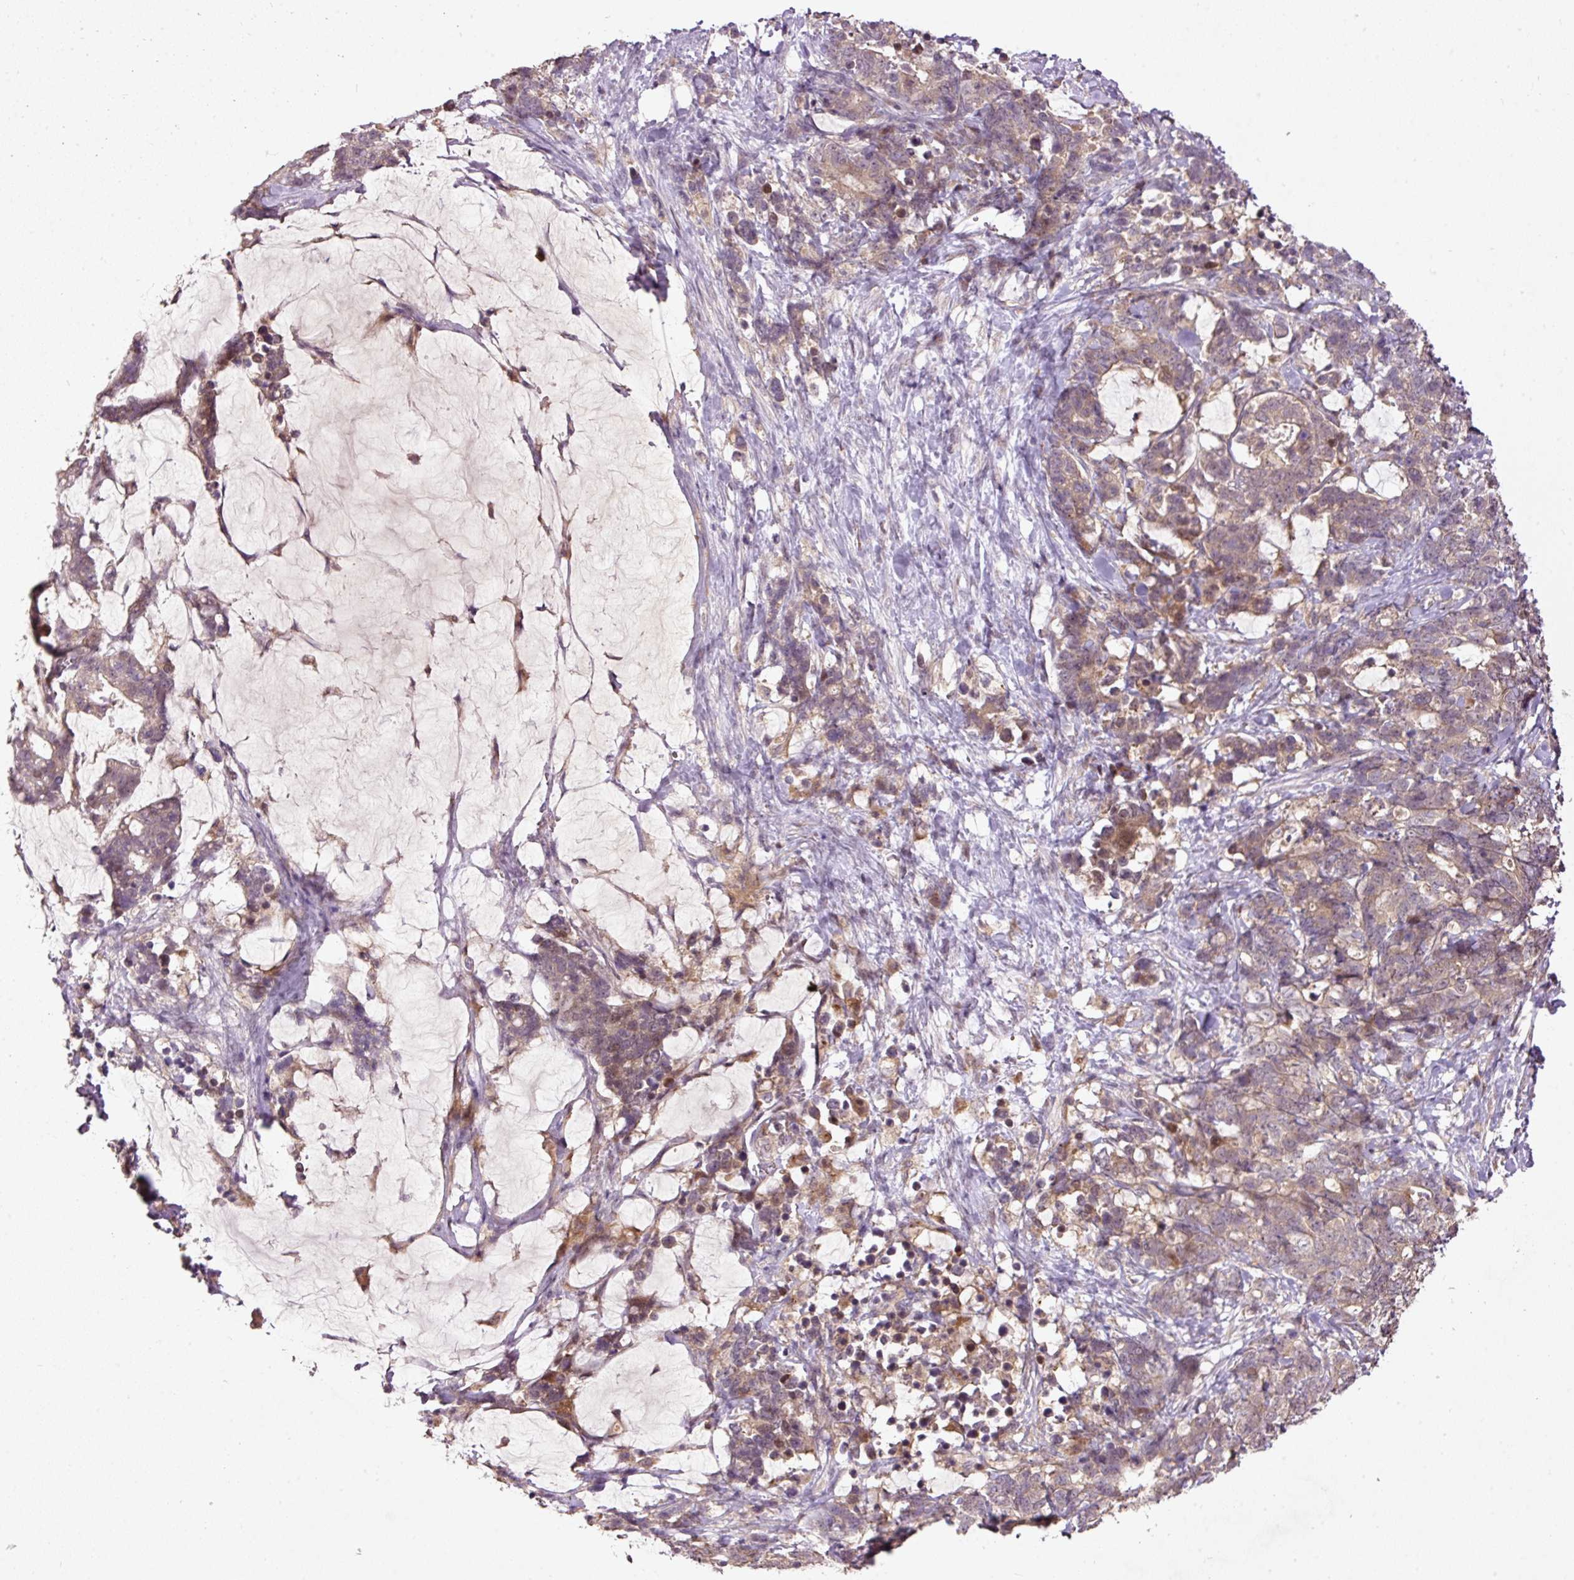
{"staining": {"intensity": "weak", "quantity": "25%-75%", "location": "cytoplasmic/membranous"}, "tissue": "stomach cancer", "cell_type": "Tumor cells", "image_type": "cancer", "snomed": [{"axis": "morphology", "description": "Normal tissue, NOS"}, {"axis": "morphology", "description": "Adenocarcinoma, NOS"}, {"axis": "topography", "description": "Stomach"}], "caption": "Brown immunohistochemical staining in human stomach cancer demonstrates weak cytoplasmic/membranous expression in about 25%-75% of tumor cells. Nuclei are stained in blue.", "gene": "PCDHB1", "patient": {"sex": "female", "age": 64}}